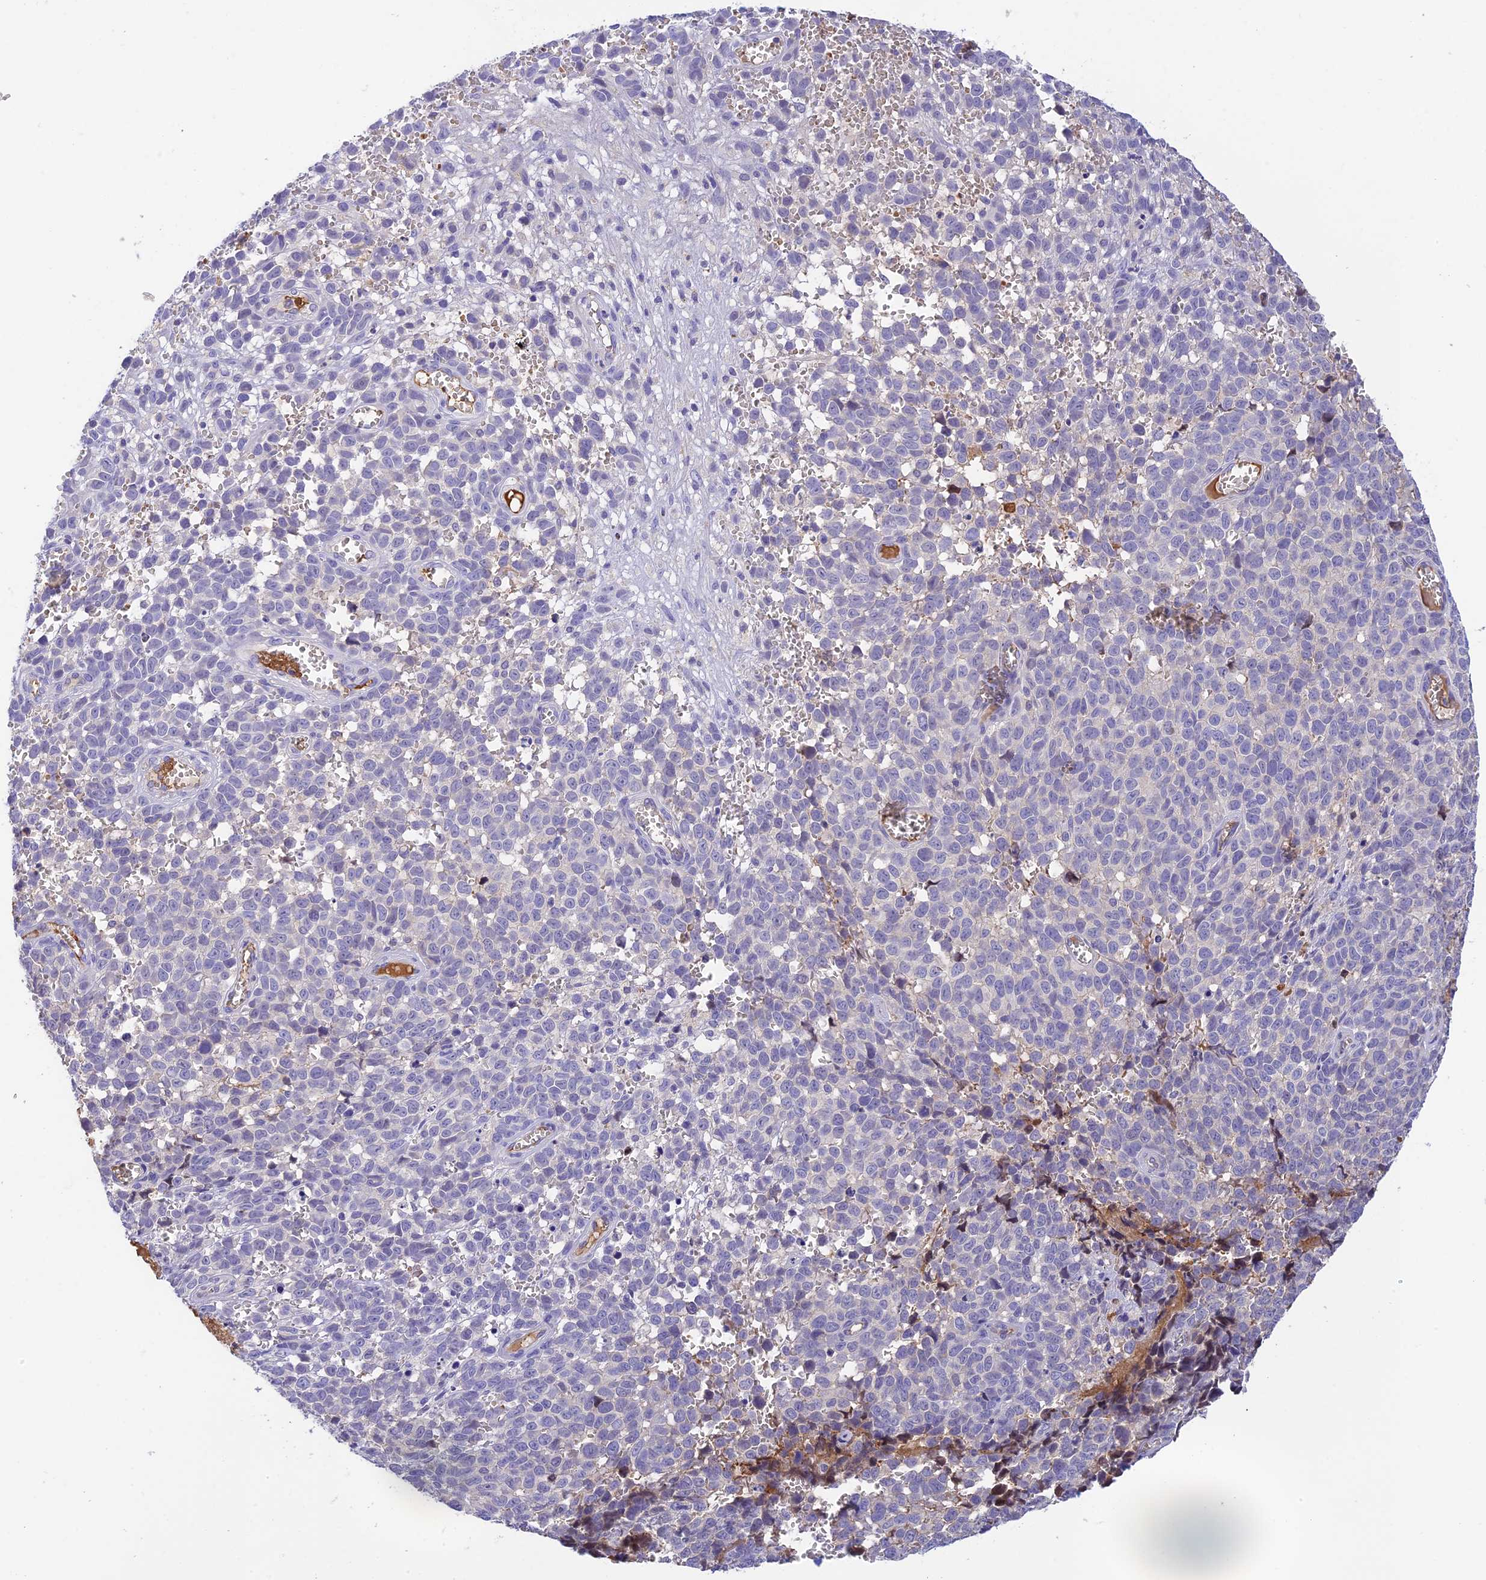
{"staining": {"intensity": "negative", "quantity": "none", "location": "none"}, "tissue": "melanoma", "cell_type": "Tumor cells", "image_type": "cancer", "snomed": [{"axis": "morphology", "description": "Malignant melanoma, NOS"}, {"axis": "topography", "description": "Nose, NOS"}], "caption": "There is no significant positivity in tumor cells of melanoma.", "gene": "HDHD2", "patient": {"sex": "female", "age": 48}}